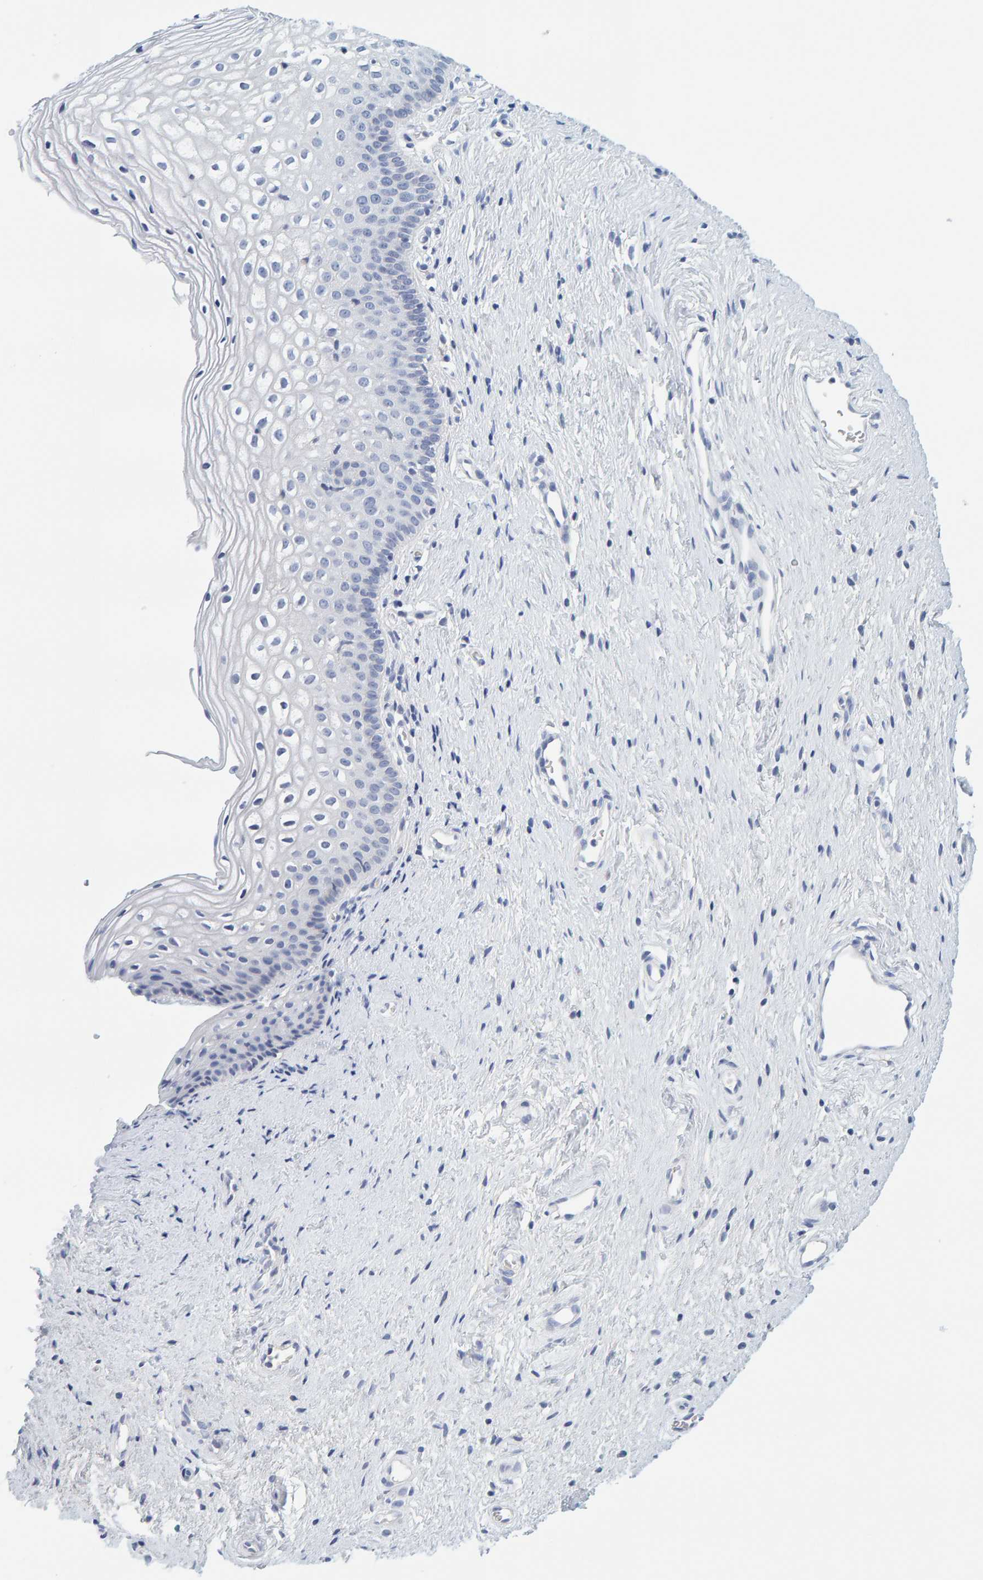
{"staining": {"intensity": "negative", "quantity": "none", "location": "none"}, "tissue": "cervix", "cell_type": "Glandular cells", "image_type": "normal", "snomed": [{"axis": "morphology", "description": "Normal tissue, NOS"}, {"axis": "topography", "description": "Cervix"}], "caption": "Glandular cells are negative for brown protein staining in benign cervix. (DAB immunohistochemistry (IHC), high magnification).", "gene": "MOG", "patient": {"sex": "female", "age": 27}}